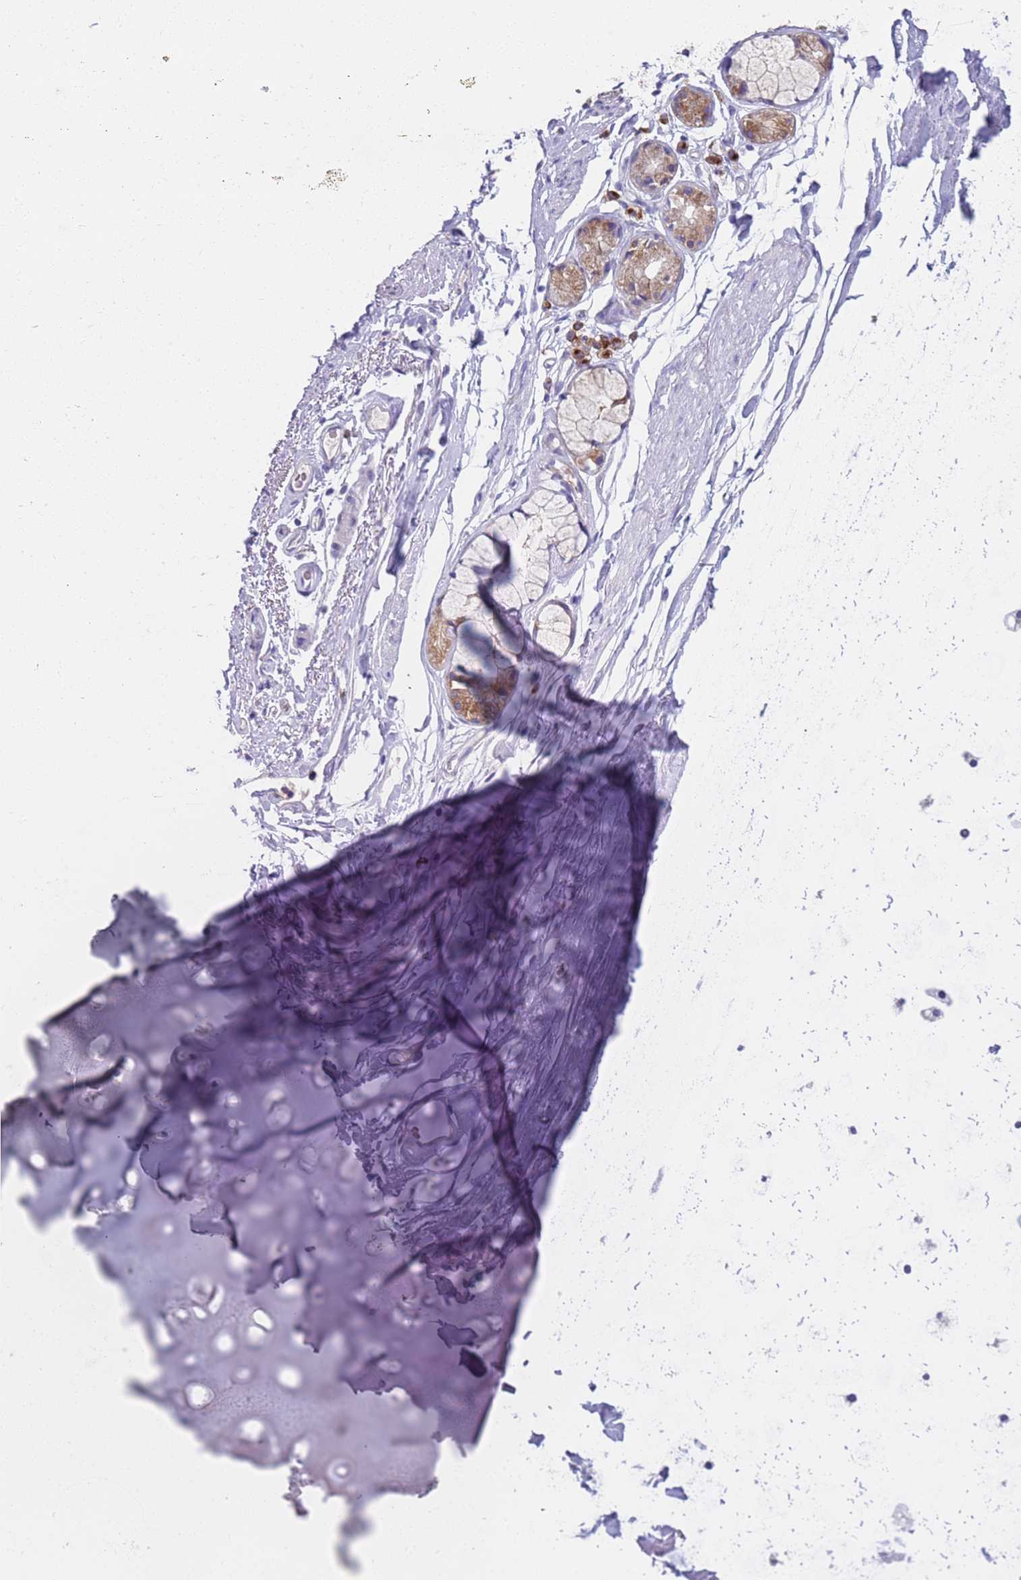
{"staining": {"intensity": "negative", "quantity": "none", "location": "none"}, "tissue": "adipose tissue", "cell_type": "Adipocytes", "image_type": "normal", "snomed": [{"axis": "morphology", "description": "Normal tissue, NOS"}, {"axis": "topography", "description": "Lymph node"}, {"axis": "topography", "description": "Bronchus"}], "caption": "Human adipose tissue stained for a protein using immunohistochemistry exhibits no positivity in adipocytes.", "gene": "TYW1B", "patient": {"sex": "male", "age": 63}}